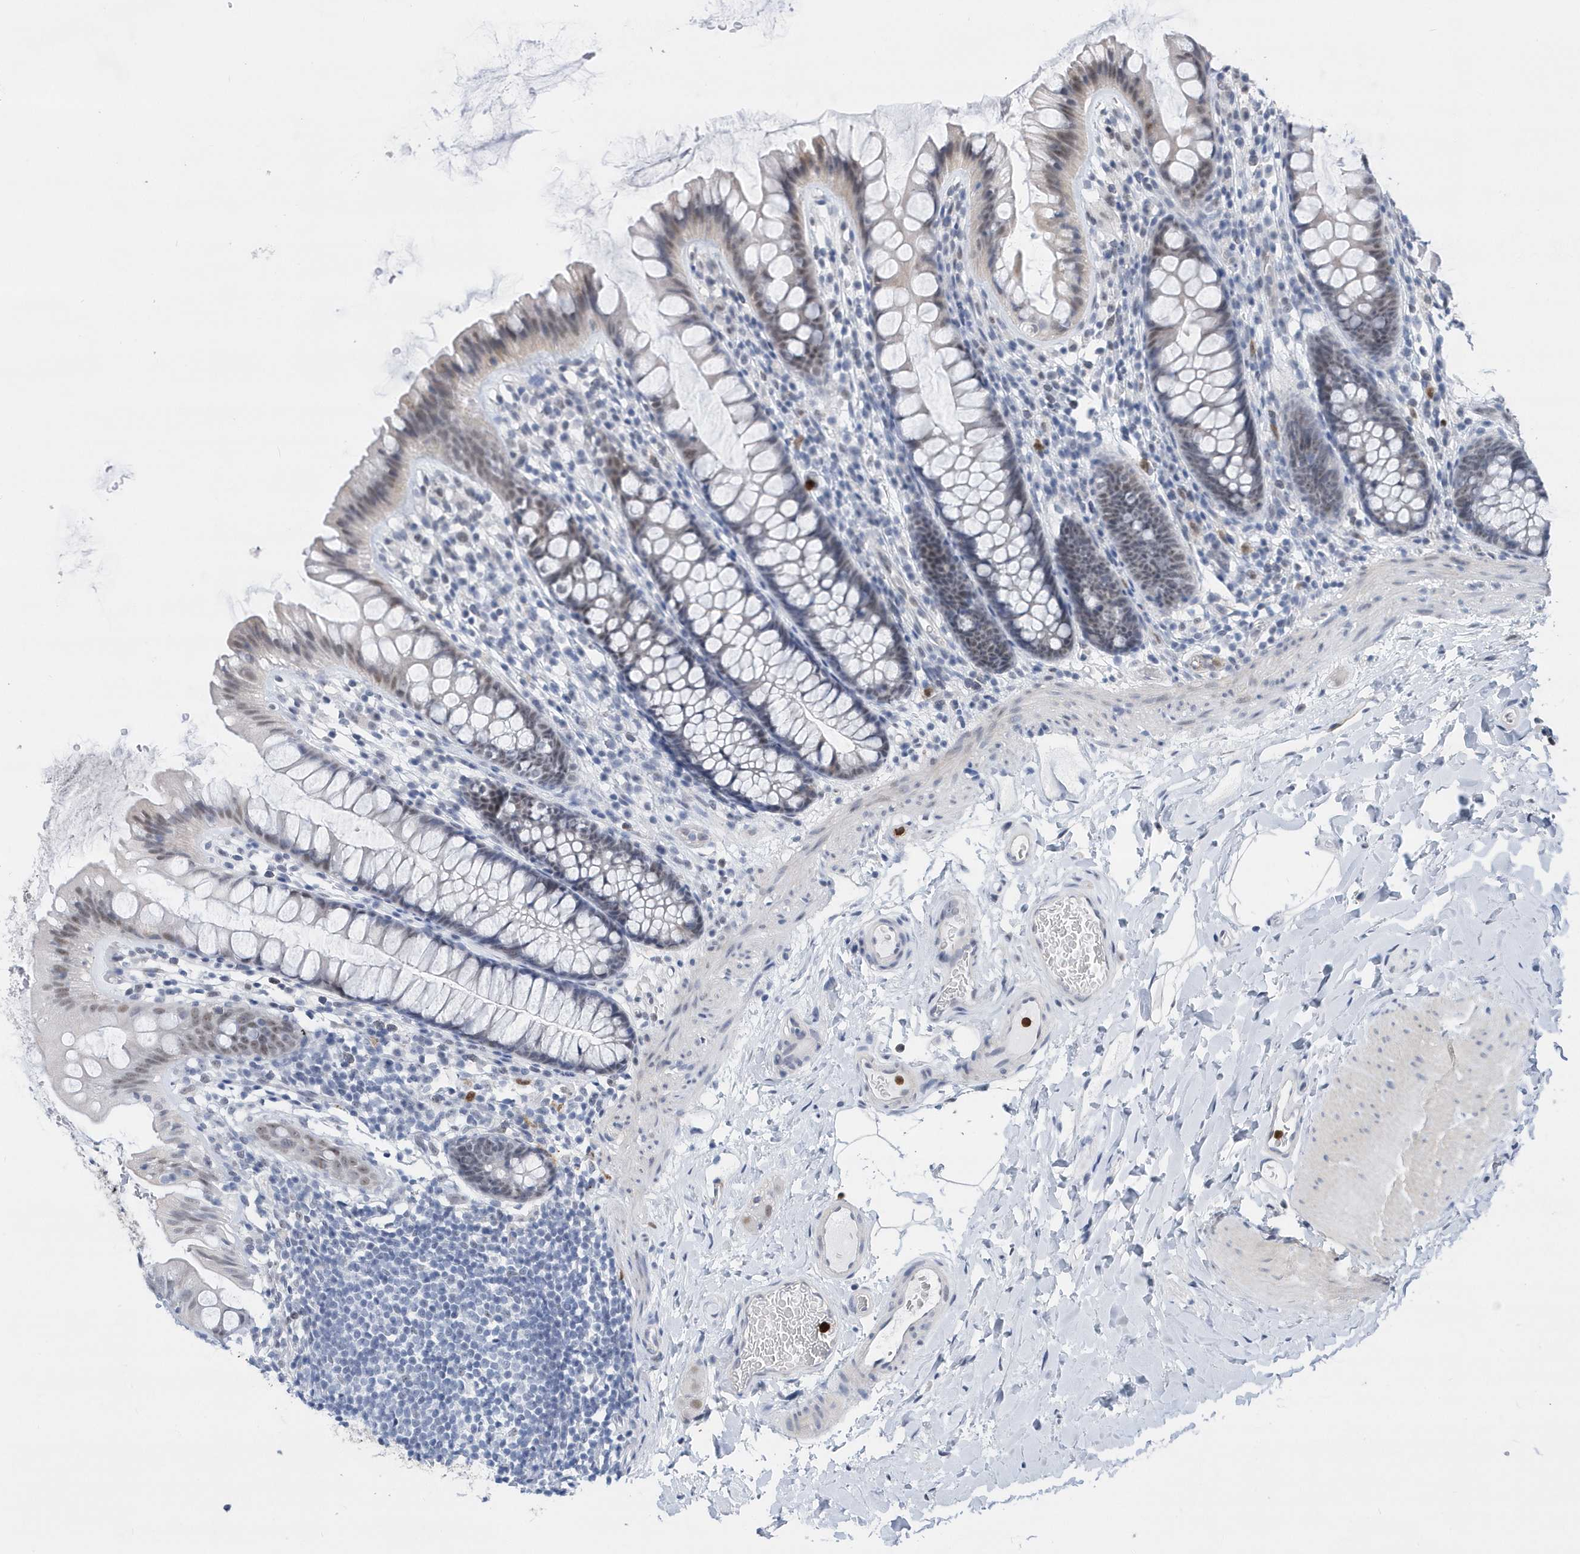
{"staining": {"intensity": "negative", "quantity": "none", "location": "none"}, "tissue": "colon", "cell_type": "Endothelial cells", "image_type": "normal", "snomed": [{"axis": "morphology", "description": "Normal tissue, NOS"}, {"axis": "topography", "description": "Colon"}], "caption": "Colon was stained to show a protein in brown. There is no significant positivity in endothelial cells. The staining was performed using DAB to visualize the protein expression in brown, while the nuclei were stained in blue with hematoxylin (Magnification: 20x).", "gene": "RPP30", "patient": {"sex": "female", "age": 62}}